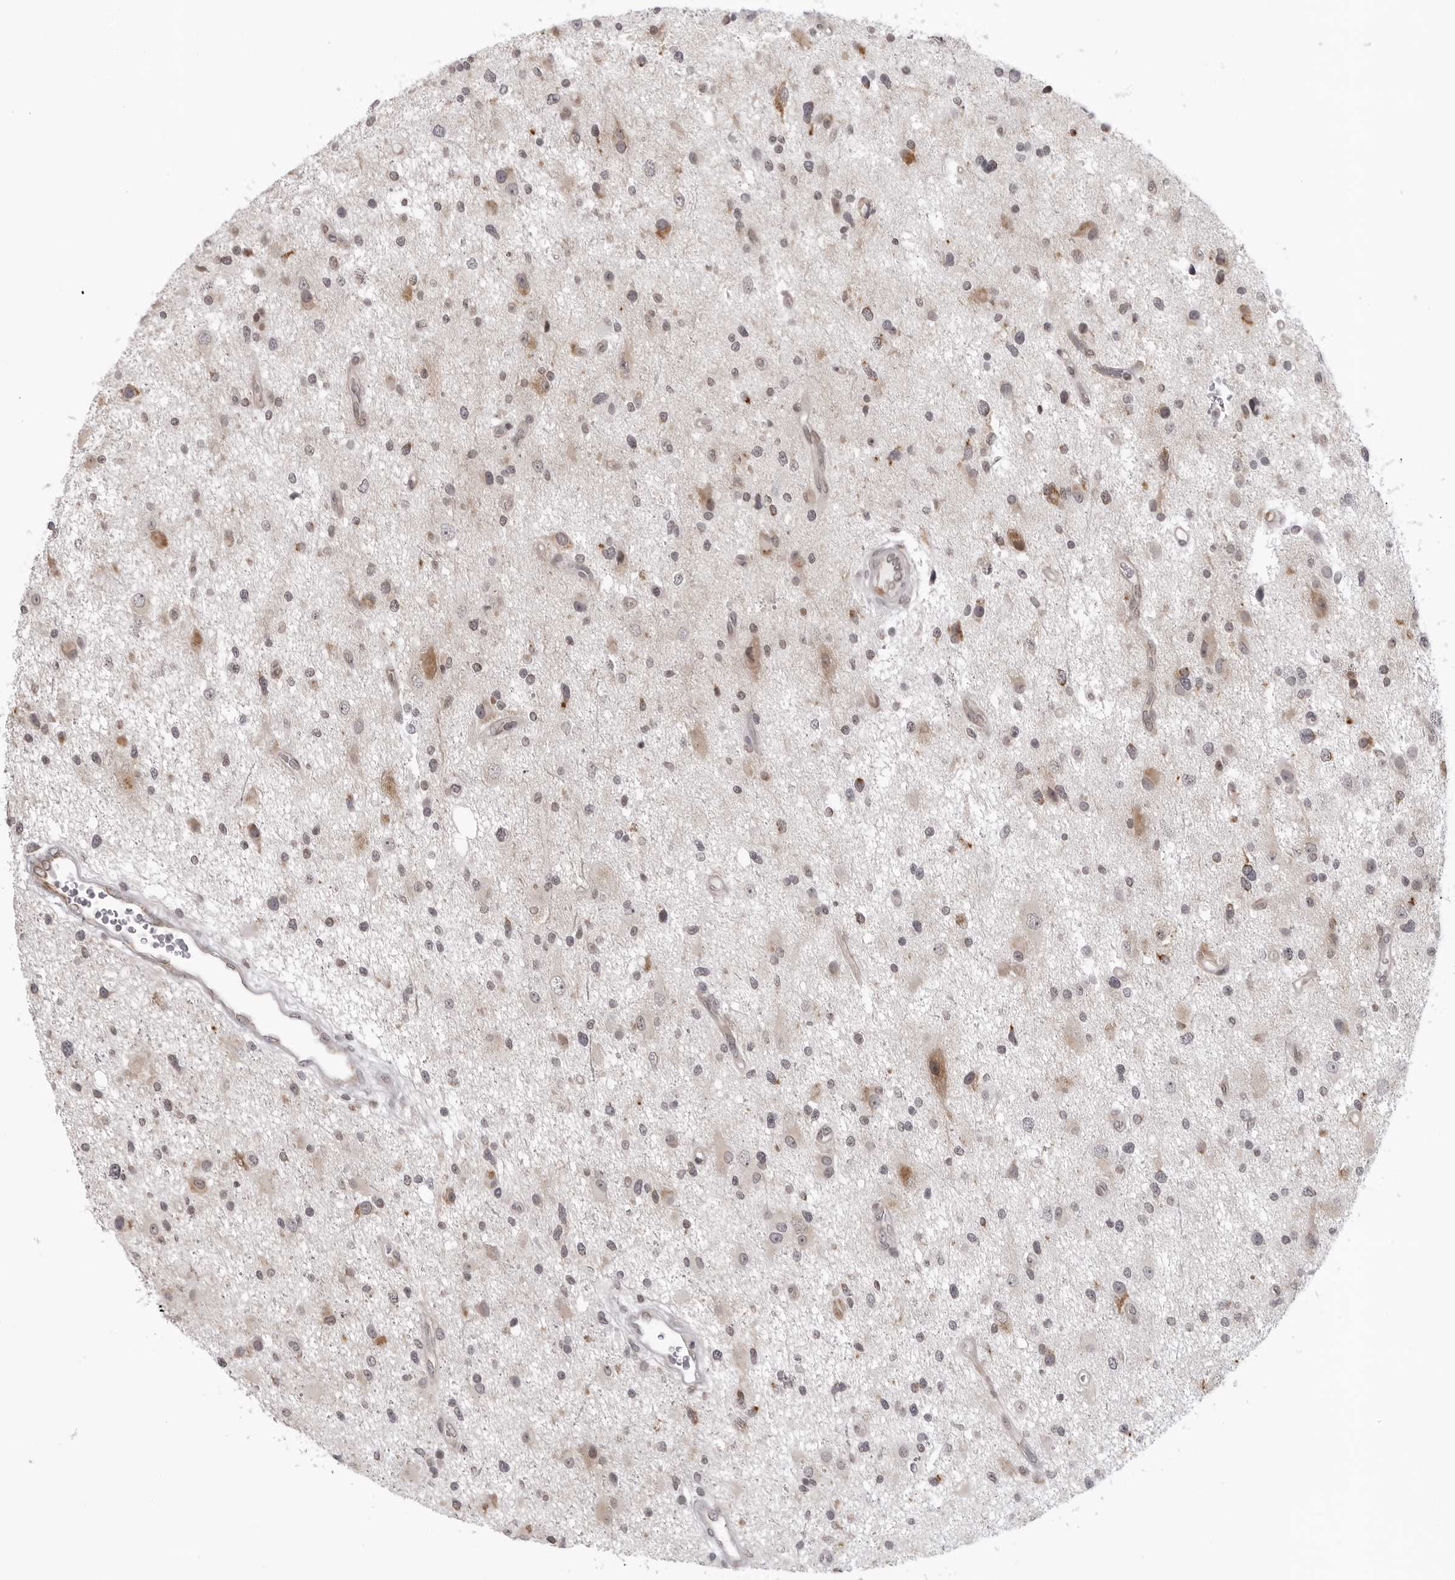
{"staining": {"intensity": "weak", "quantity": "<25%", "location": "cytoplasmic/membranous"}, "tissue": "glioma", "cell_type": "Tumor cells", "image_type": "cancer", "snomed": [{"axis": "morphology", "description": "Glioma, malignant, High grade"}, {"axis": "topography", "description": "Brain"}], "caption": "Tumor cells show no significant protein expression in malignant high-grade glioma. Nuclei are stained in blue.", "gene": "MRPS15", "patient": {"sex": "male", "age": 33}}